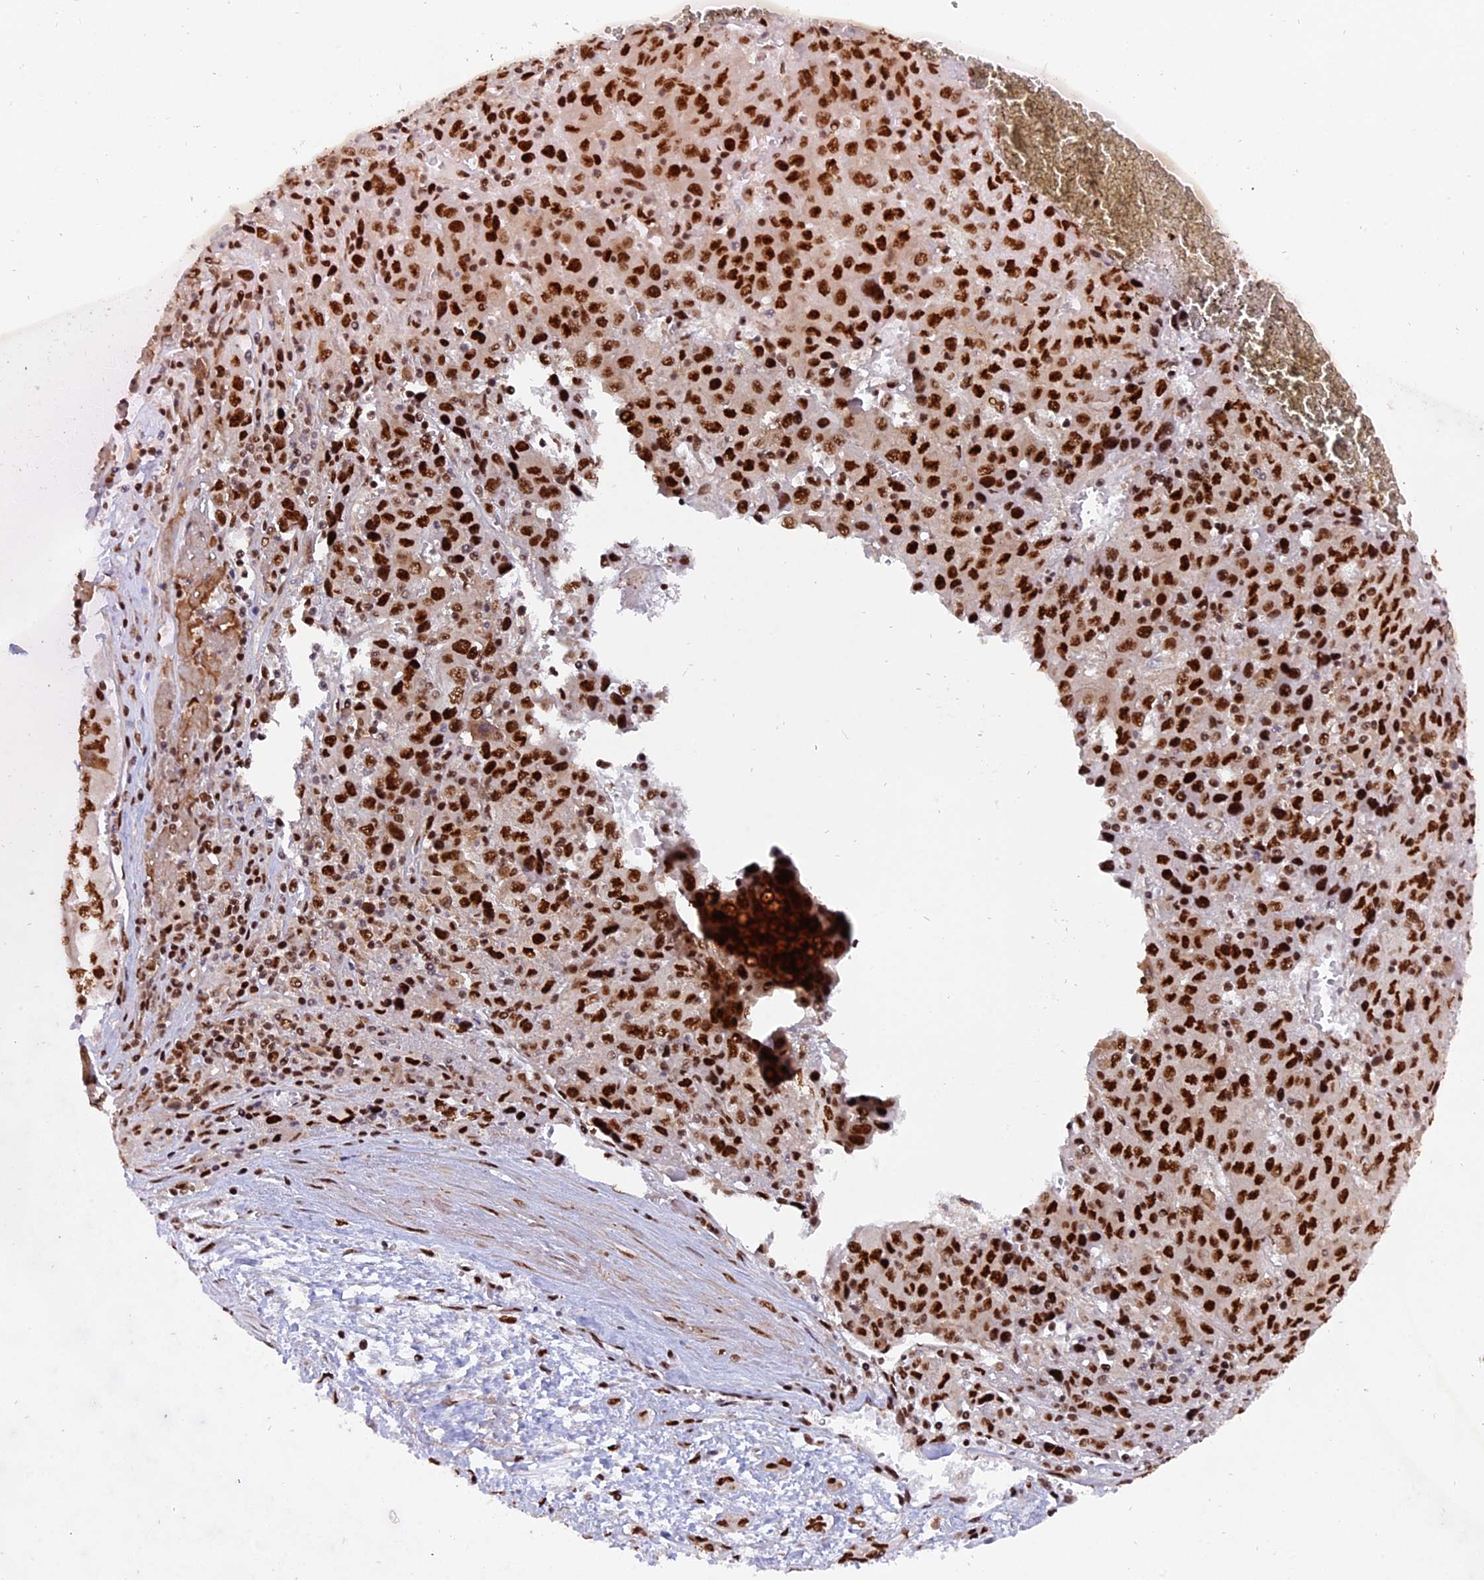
{"staining": {"intensity": "strong", "quantity": ">75%", "location": "nuclear"}, "tissue": "liver cancer", "cell_type": "Tumor cells", "image_type": "cancer", "snomed": [{"axis": "morphology", "description": "Carcinoma, Hepatocellular, NOS"}, {"axis": "topography", "description": "Liver"}], "caption": "Immunohistochemical staining of human hepatocellular carcinoma (liver) displays high levels of strong nuclear positivity in approximately >75% of tumor cells.", "gene": "RAMAC", "patient": {"sex": "female", "age": 53}}